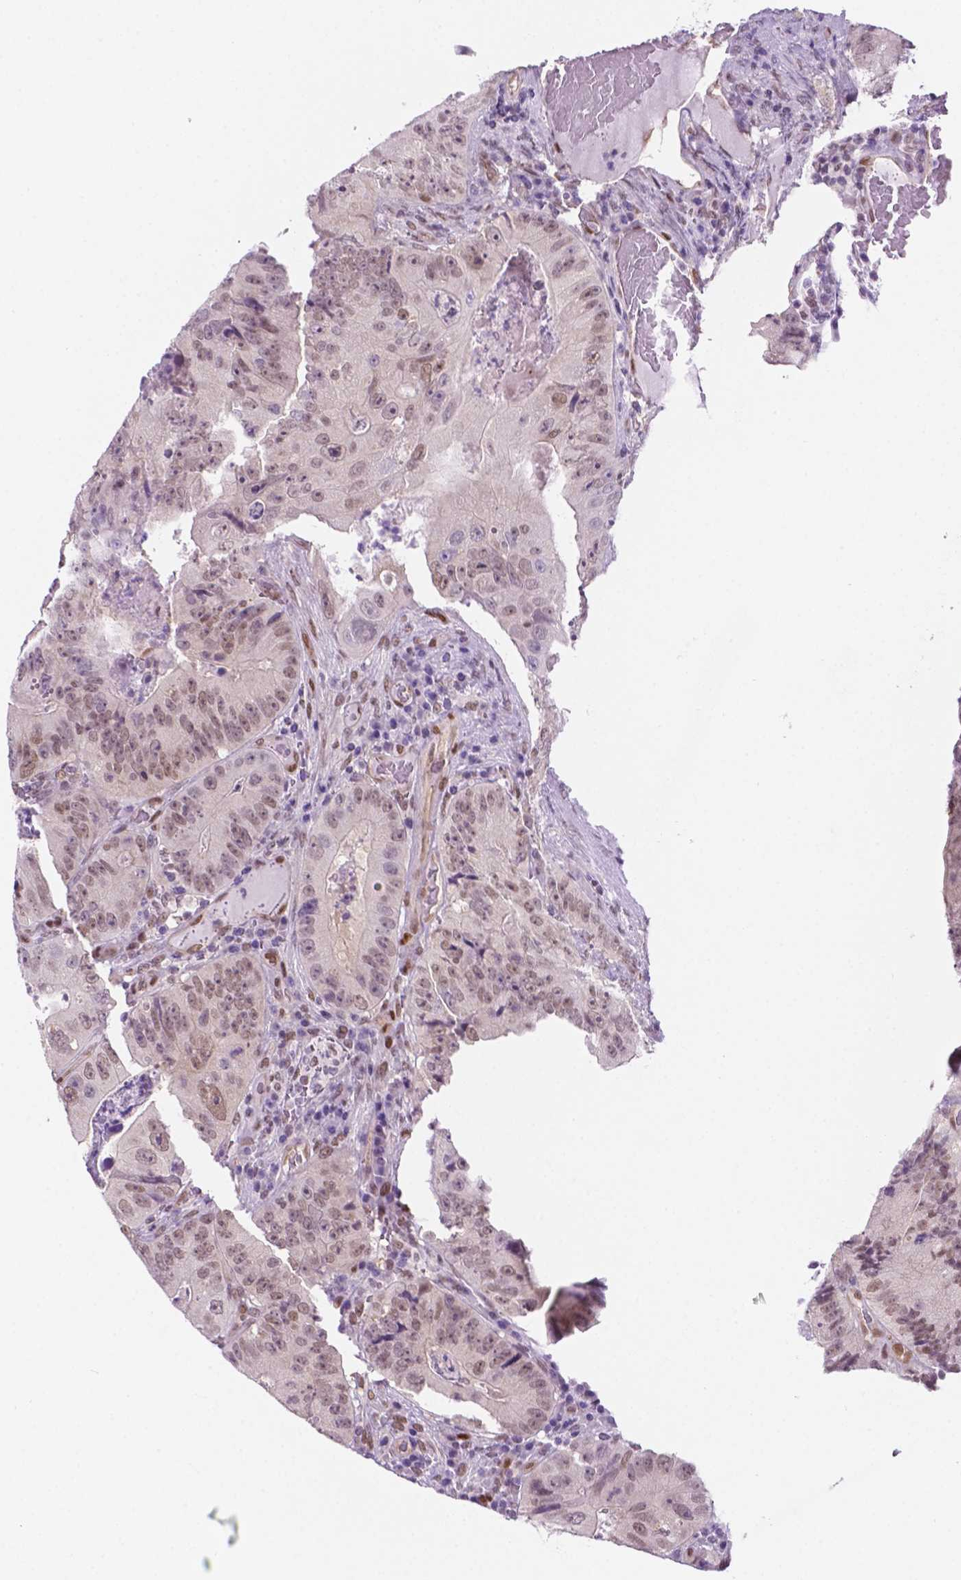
{"staining": {"intensity": "weak", "quantity": ">75%", "location": "nuclear"}, "tissue": "colorectal cancer", "cell_type": "Tumor cells", "image_type": "cancer", "snomed": [{"axis": "morphology", "description": "Adenocarcinoma, NOS"}, {"axis": "topography", "description": "Colon"}], "caption": "Immunohistochemistry (IHC) micrograph of neoplastic tissue: human colorectal adenocarcinoma stained using immunohistochemistry (IHC) displays low levels of weak protein expression localized specifically in the nuclear of tumor cells, appearing as a nuclear brown color.", "gene": "ERF", "patient": {"sex": "female", "age": 86}}